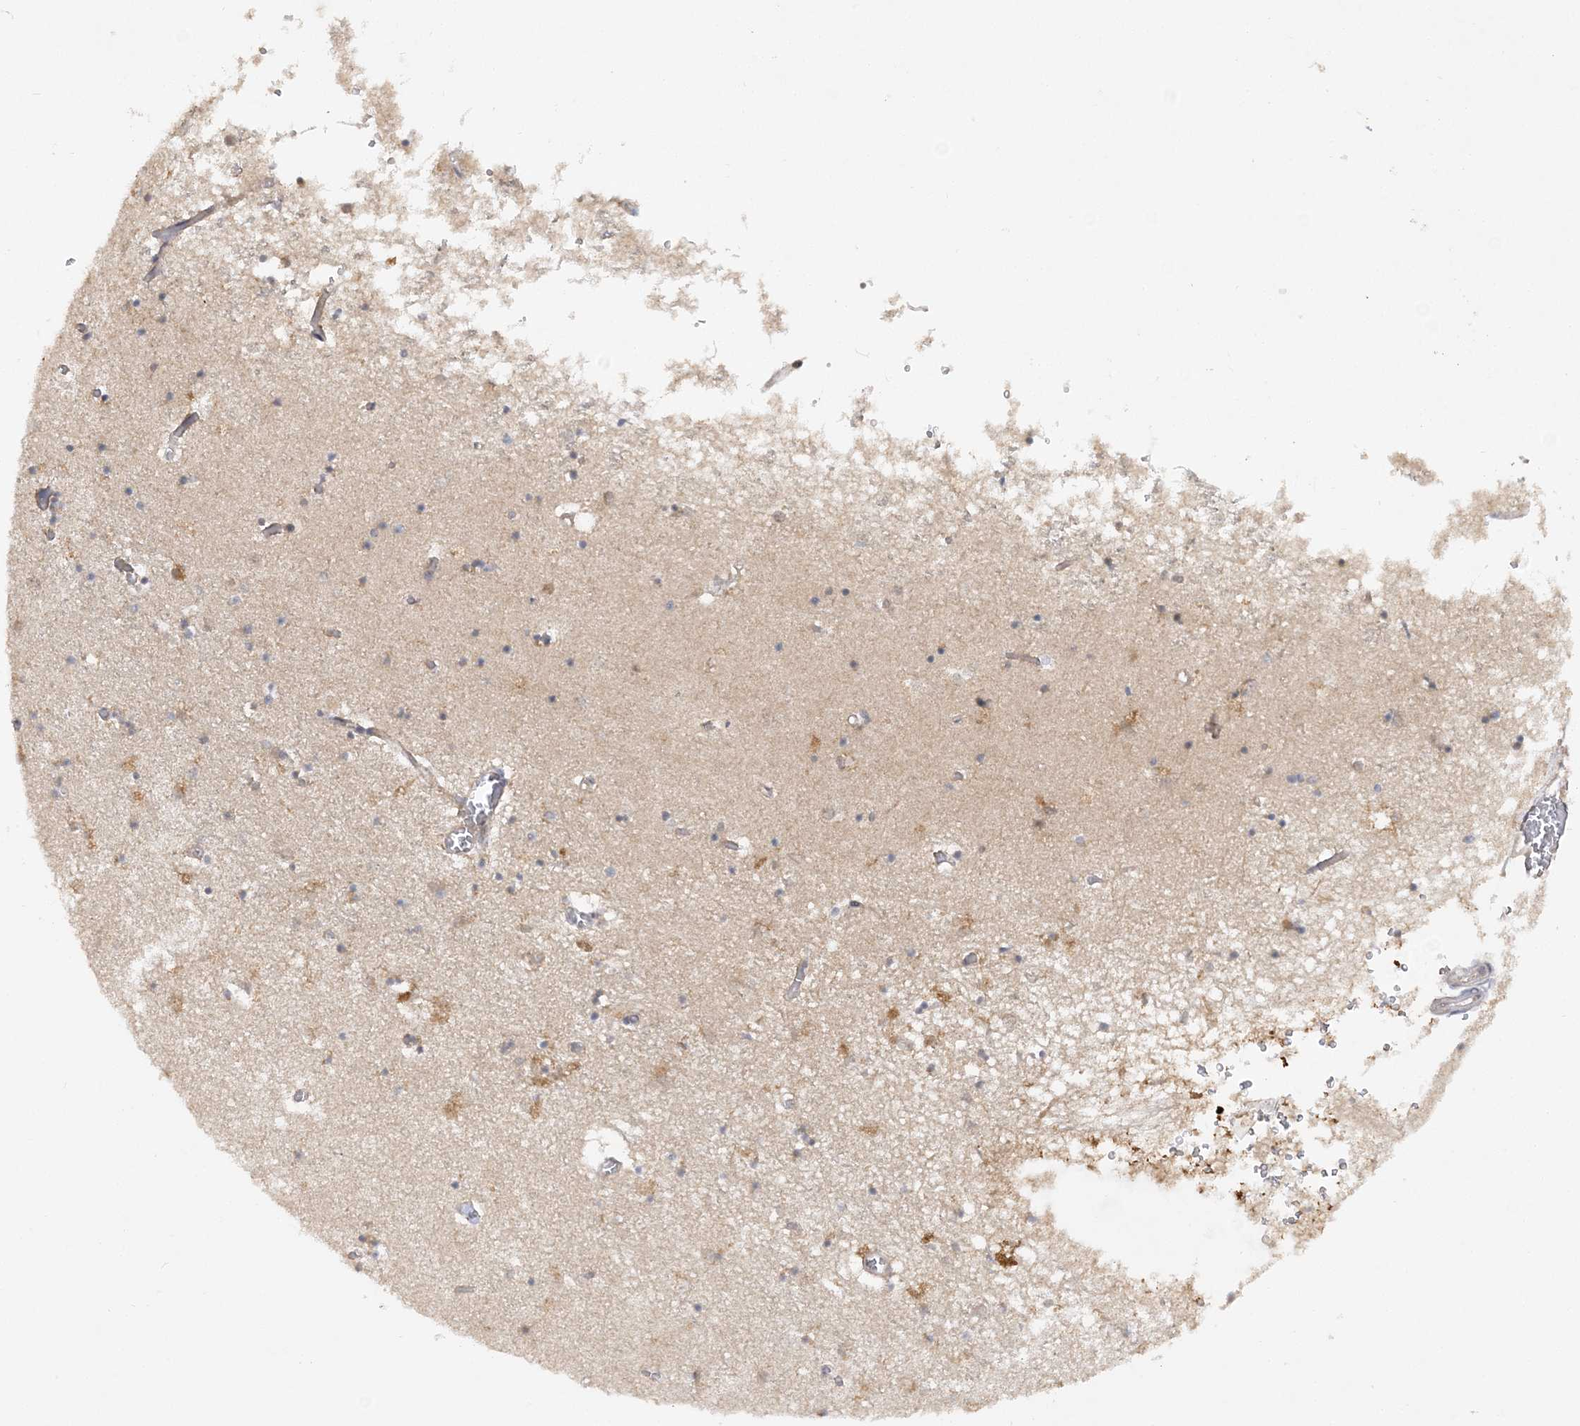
{"staining": {"intensity": "negative", "quantity": "none", "location": "none"}, "tissue": "hippocampus", "cell_type": "Glial cells", "image_type": "normal", "snomed": [{"axis": "morphology", "description": "Normal tissue, NOS"}, {"axis": "topography", "description": "Hippocampus"}], "caption": "There is no significant expression in glial cells of hippocampus. (DAB IHC with hematoxylin counter stain).", "gene": "MMADHC", "patient": {"sex": "male", "age": 70}}